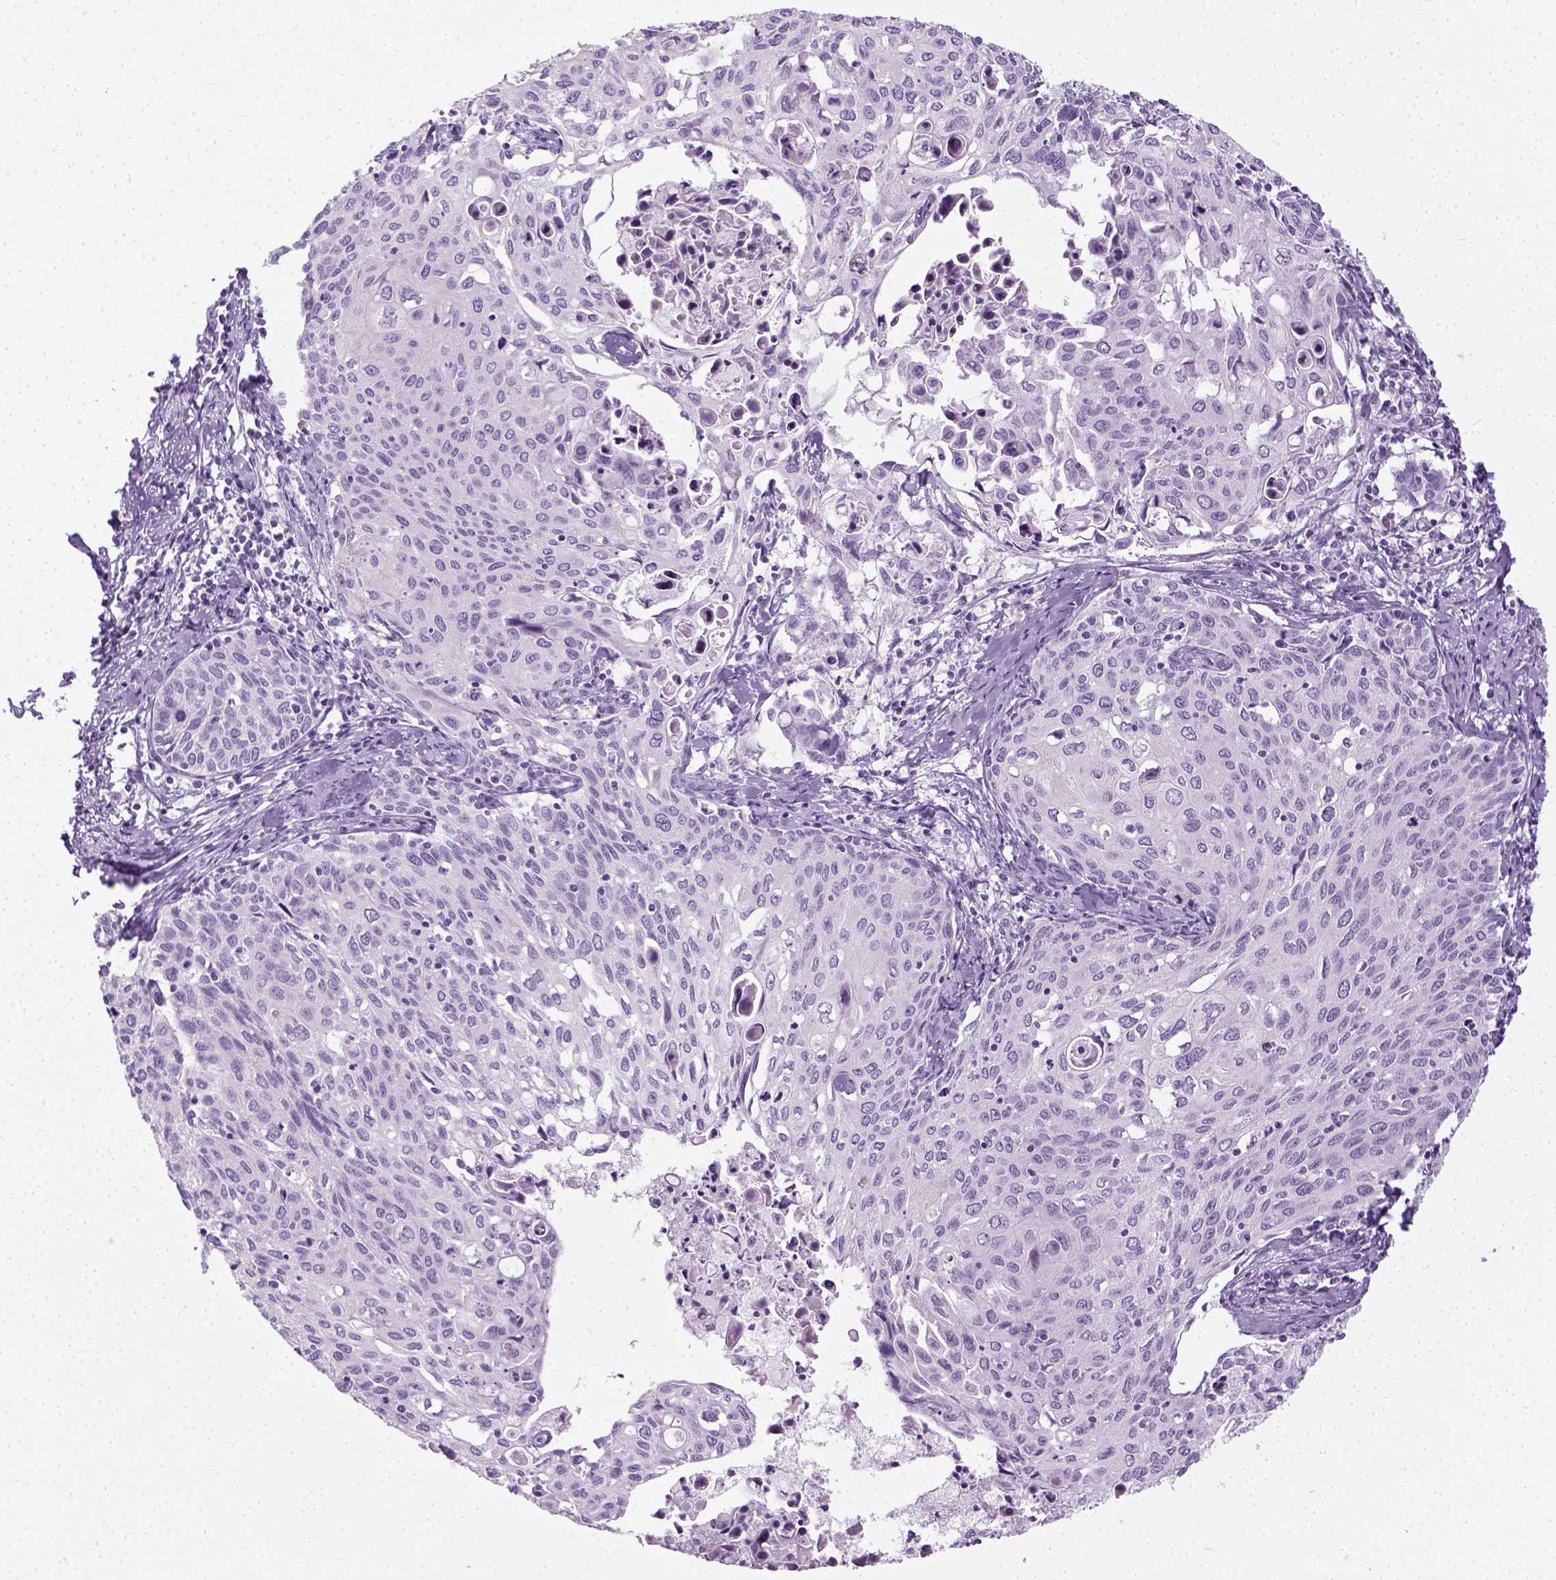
{"staining": {"intensity": "negative", "quantity": "none", "location": "none"}, "tissue": "cervical cancer", "cell_type": "Tumor cells", "image_type": "cancer", "snomed": [{"axis": "morphology", "description": "Squamous cell carcinoma, NOS"}, {"axis": "topography", "description": "Cervix"}], "caption": "Human cervical cancer stained for a protein using immunohistochemistry (IHC) displays no staining in tumor cells.", "gene": "LGSN", "patient": {"sex": "female", "age": 62}}